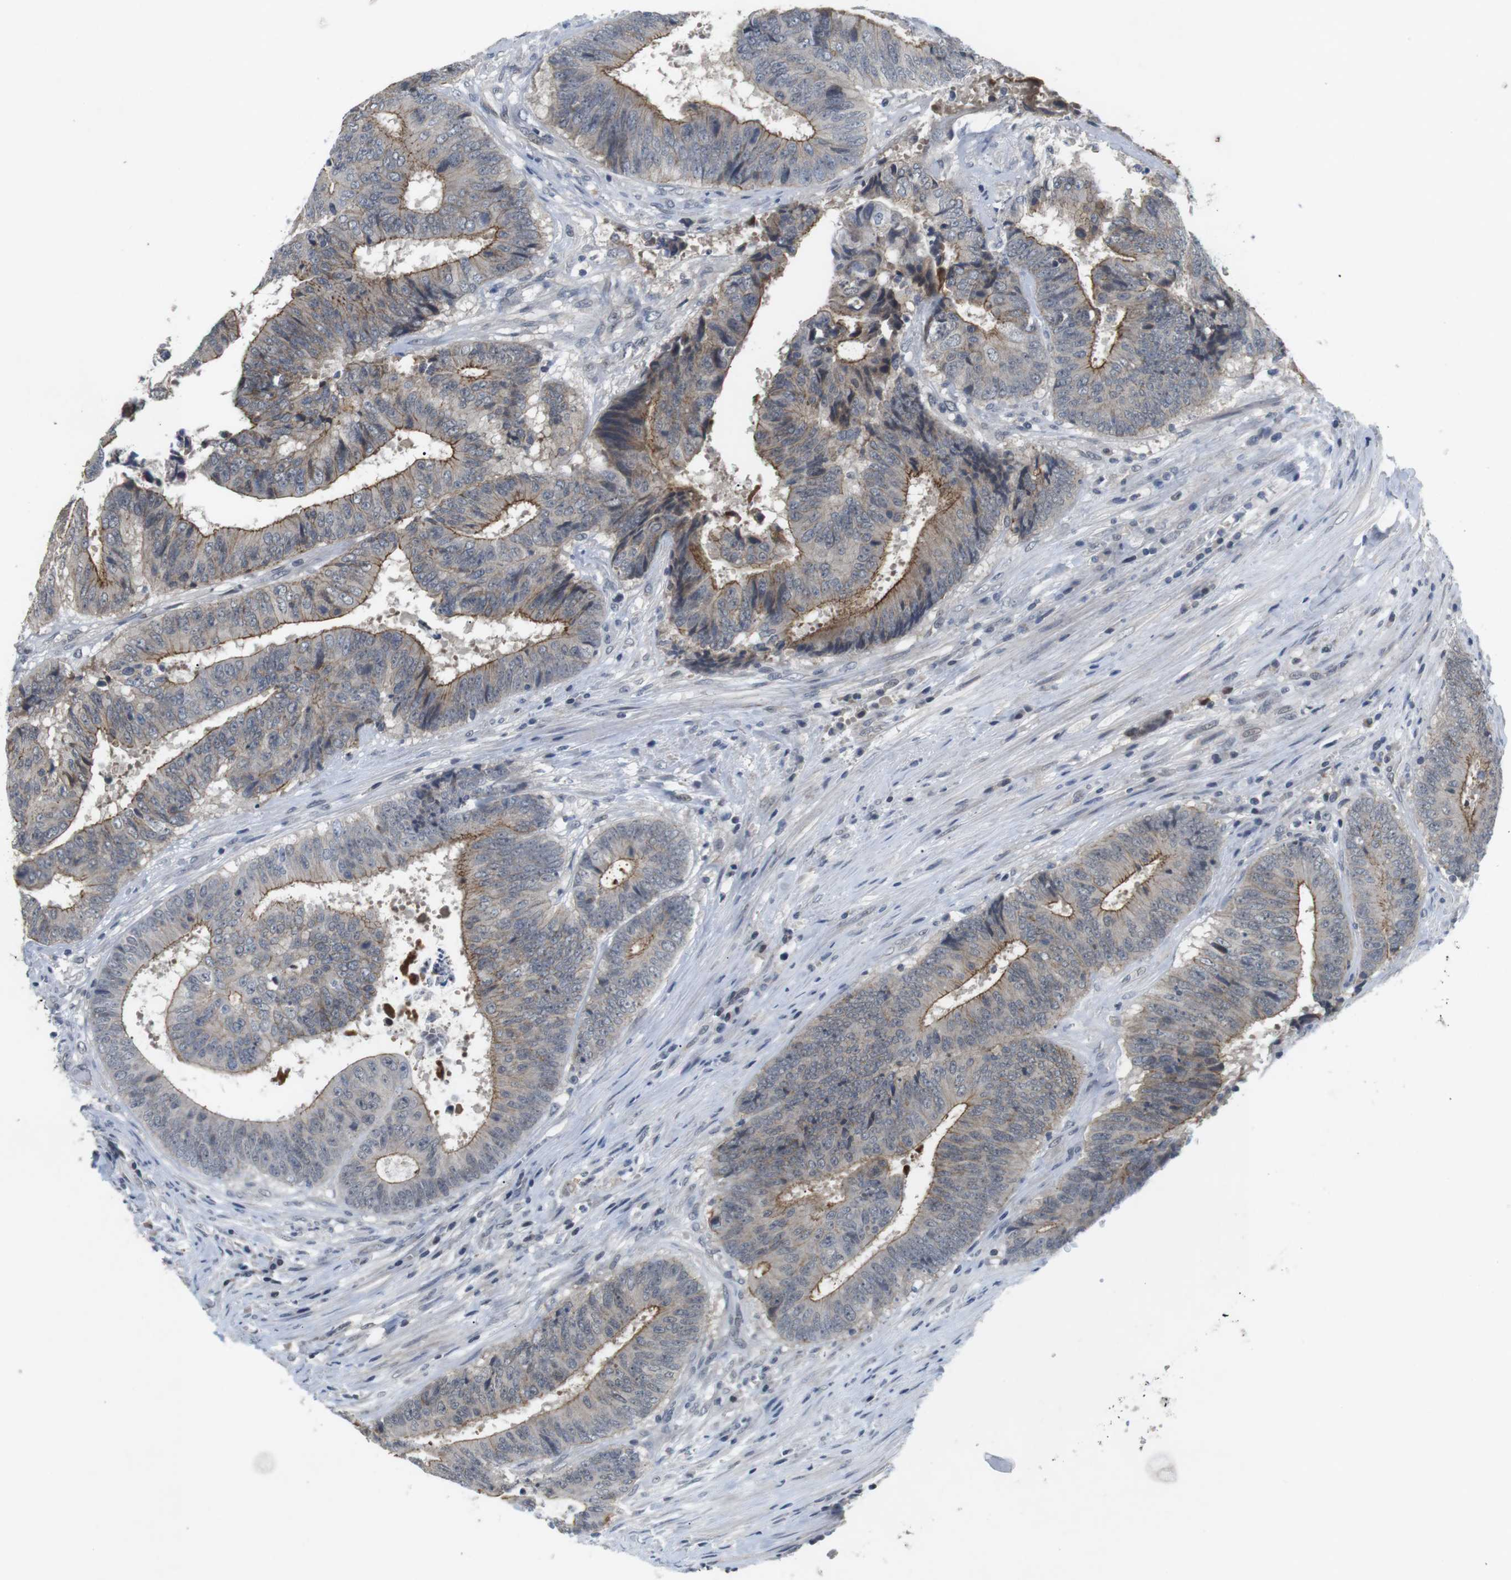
{"staining": {"intensity": "moderate", "quantity": "25%-75%", "location": "cytoplasmic/membranous"}, "tissue": "colorectal cancer", "cell_type": "Tumor cells", "image_type": "cancer", "snomed": [{"axis": "morphology", "description": "Adenocarcinoma, NOS"}, {"axis": "topography", "description": "Rectum"}], "caption": "Immunohistochemical staining of adenocarcinoma (colorectal) exhibits moderate cytoplasmic/membranous protein positivity in approximately 25%-75% of tumor cells. The protein is stained brown, and the nuclei are stained in blue (DAB (3,3'-diaminobenzidine) IHC with brightfield microscopy, high magnification).", "gene": "NECTIN1", "patient": {"sex": "male", "age": 72}}